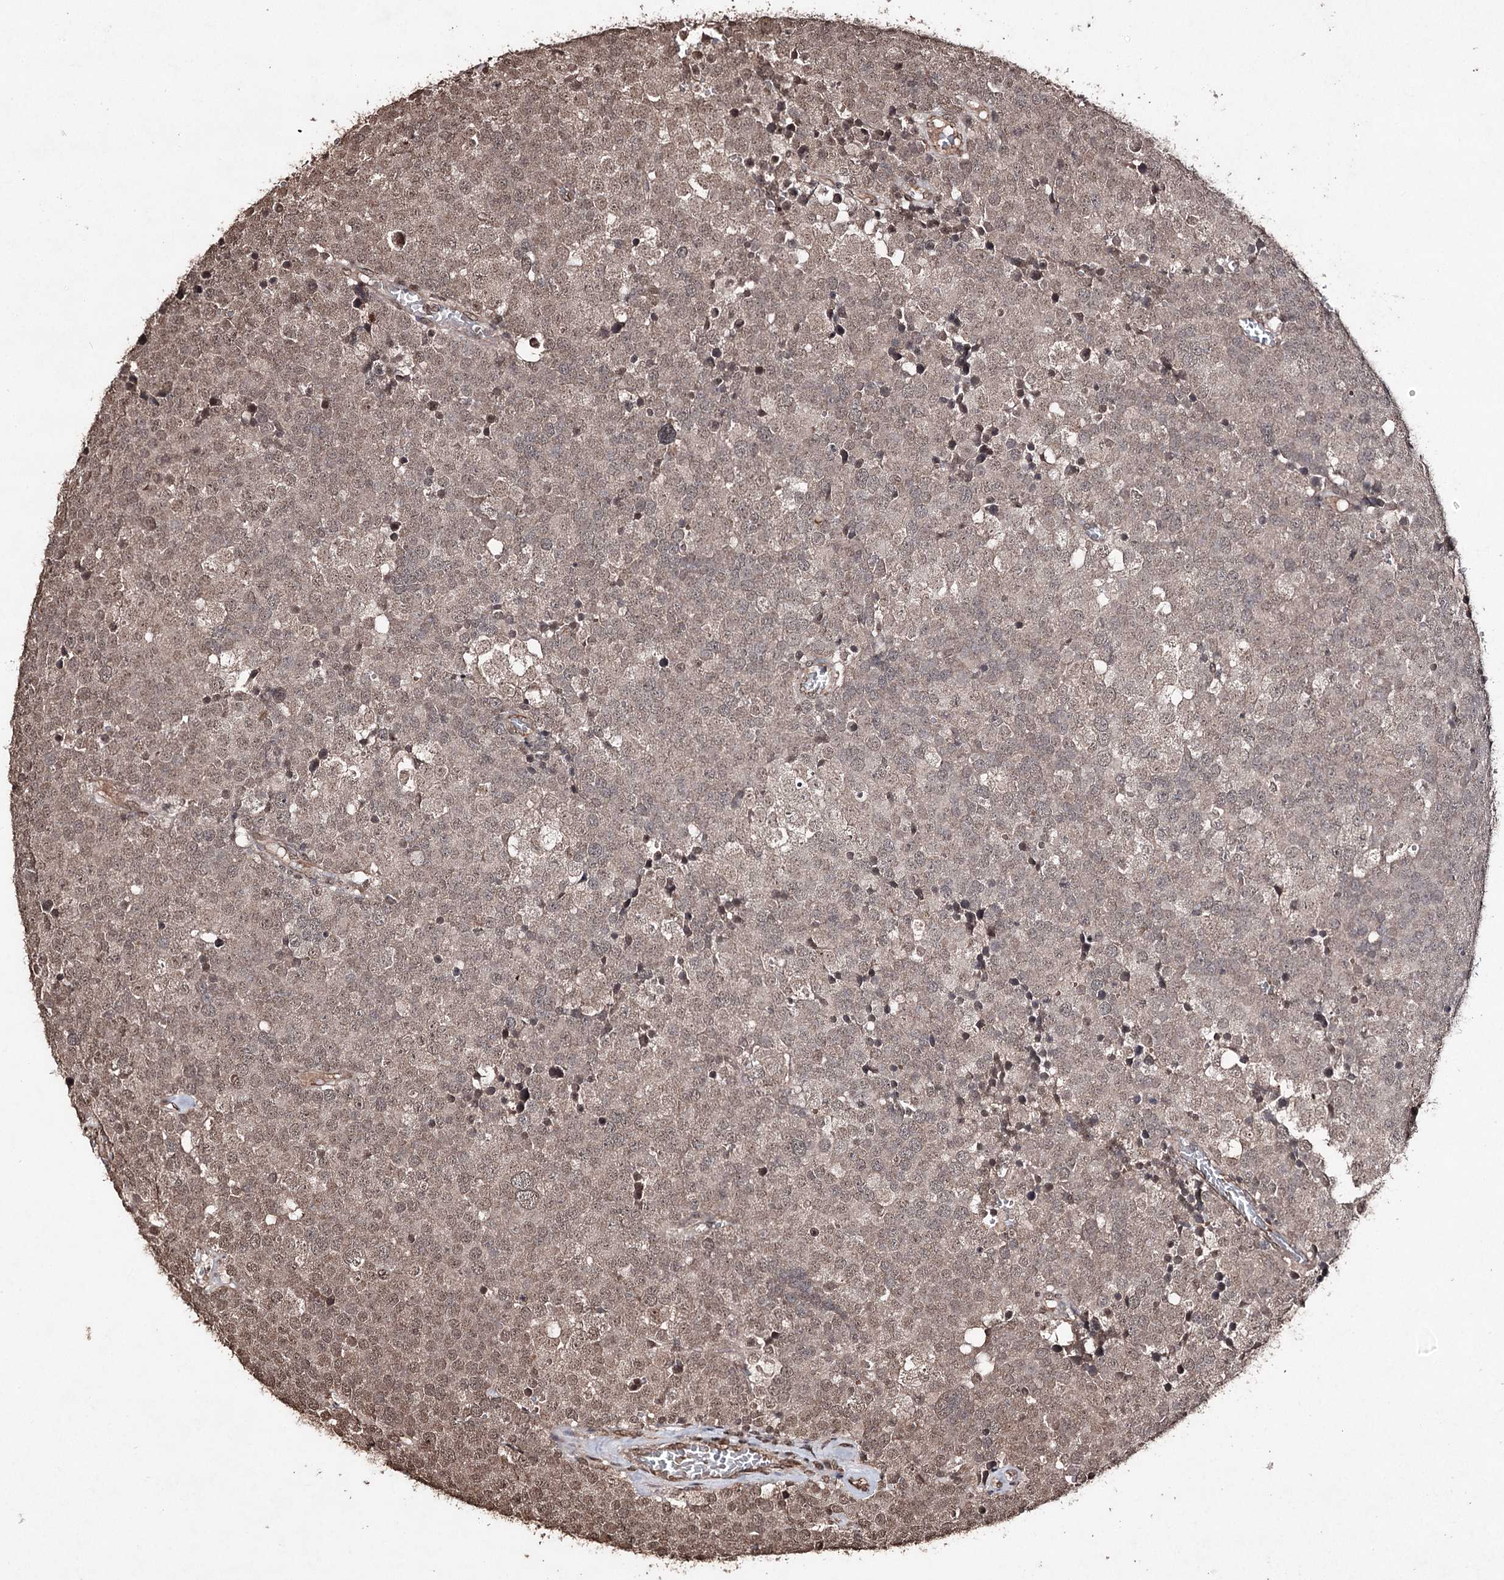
{"staining": {"intensity": "weak", "quantity": ">75%", "location": "nuclear"}, "tissue": "testis cancer", "cell_type": "Tumor cells", "image_type": "cancer", "snomed": [{"axis": "morphology", "description": "Seminoma, NOS"}, {"axis": "topography", "description": "Testis"}], "caption": "Human testis cancer stained with a brown dye displays weak nuclear positive staining in approximately >75% of tumor cells.", "gene": "ATG14", "patient": {"sex": "male", "age": 71}}